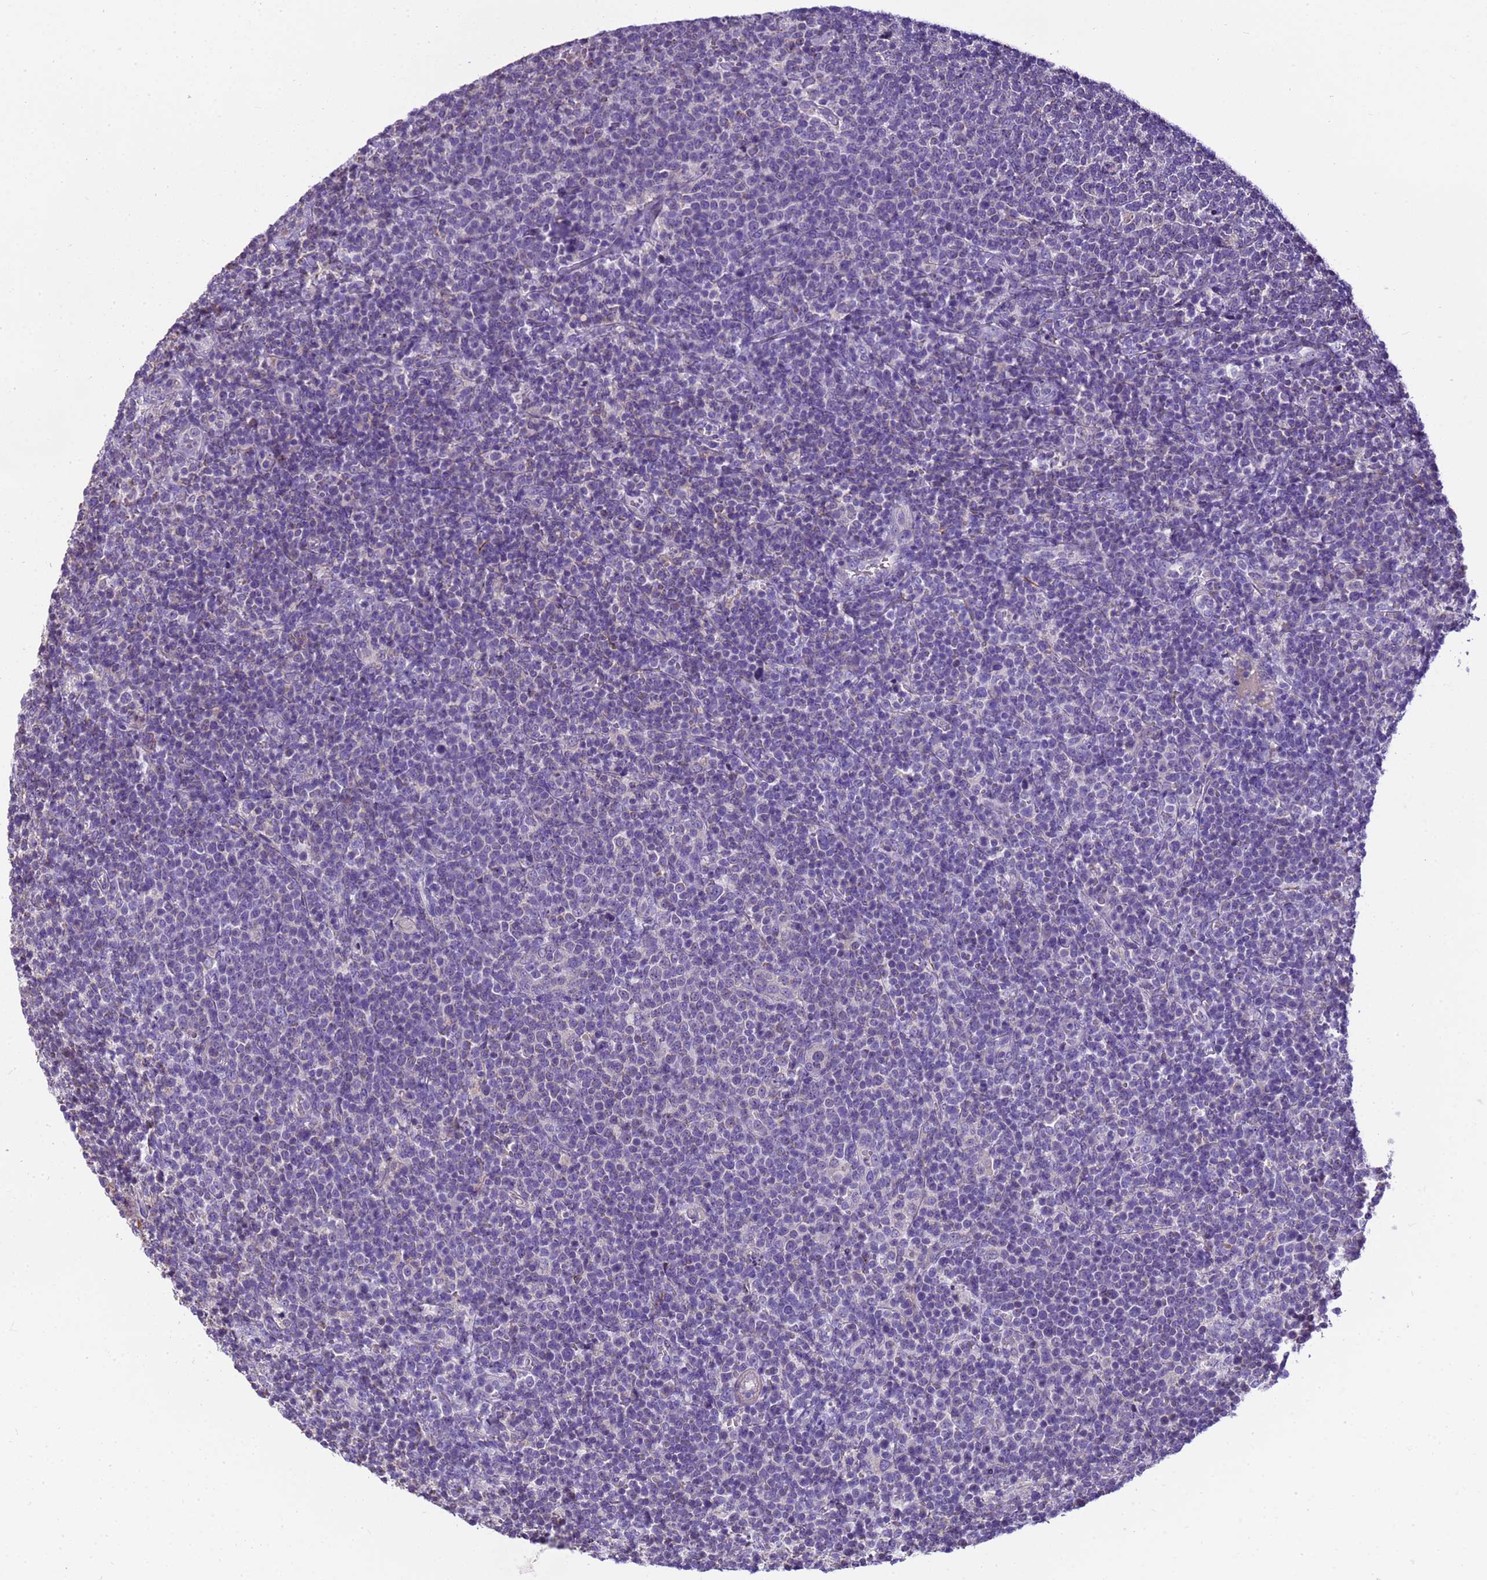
{"staining": {"intensity": "negative", "quantity": "none", "location": "none"}, "tissue": "lymphoma", "cell_type": "Tumor cells", "image_type": "cancer", "snomed": [{"axis": "morphology", "description": "Malignant lymphoma, non-Hodgkin's type, High grade"}, {"axis": "topography", "description": "Lymph node"}], "caption": "The immunohistochemistry (IHC) micrograph has no significant staining in tumor cells of lymphoma tissue.", "gene": "PIEZO2", "patient": {"sex": "male", "age": 61}}